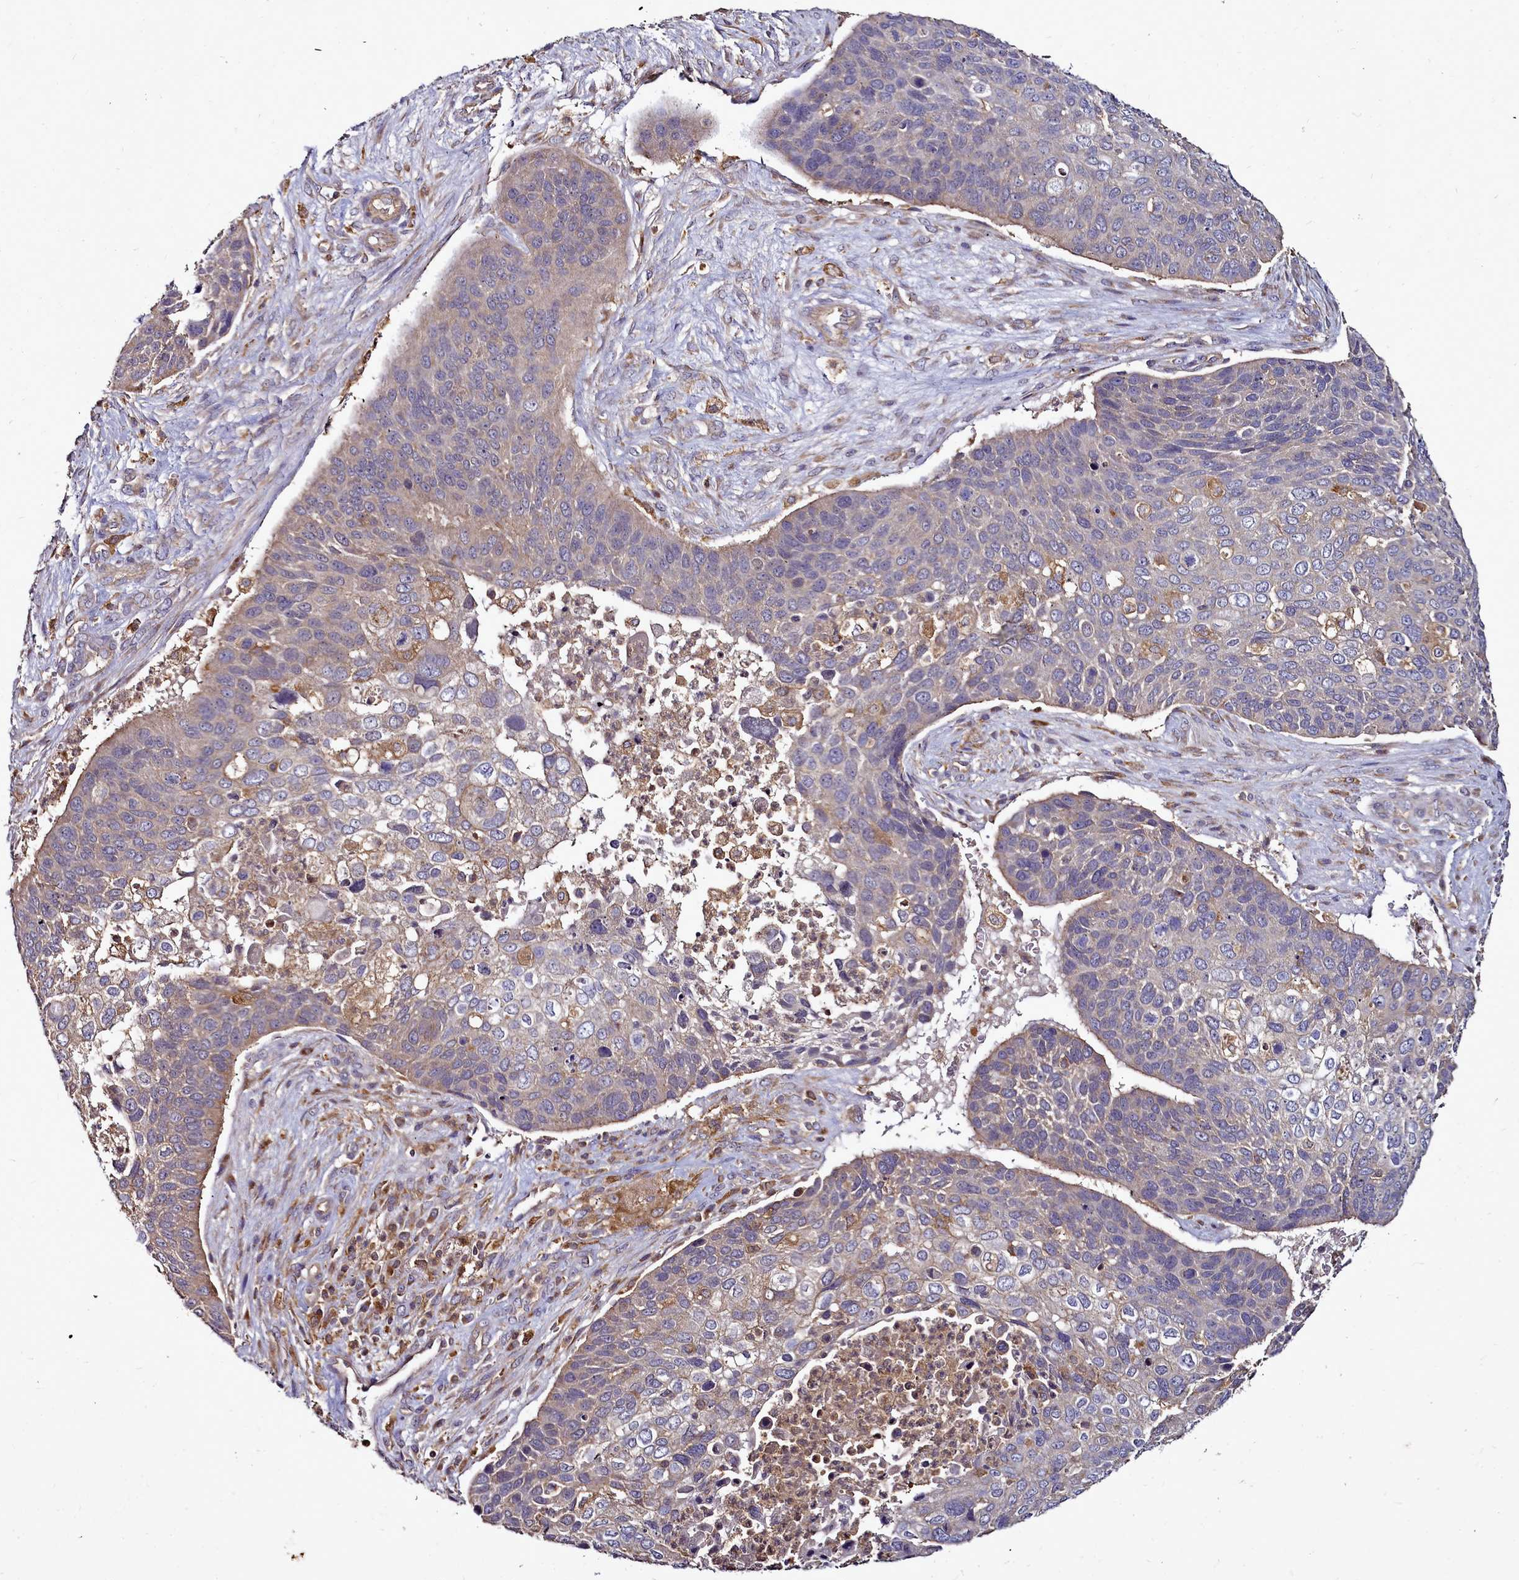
{"staining": {"intensity": "weak", "quantity": "<25%", "location": "cytoplasmic/membranous"}, "tissue": "skin cancer", "cell_type": "Tumor cells", "image_type": "cancer", "snomed": [{"axis": "morphology", "description": "Basal cell carcinoma"}, {"axis": "topography", "description": "Skin"}], "caption": "An IHC histopathology image of skin cancer is shown. There is no staining in tumor cells of skin cancer. (Brightfield microscopy of DAB immunohistochemistry (IHC) at high magnification).", "gene": "NCKAP1L", "patient": {"sex": "female", "age": 74}}